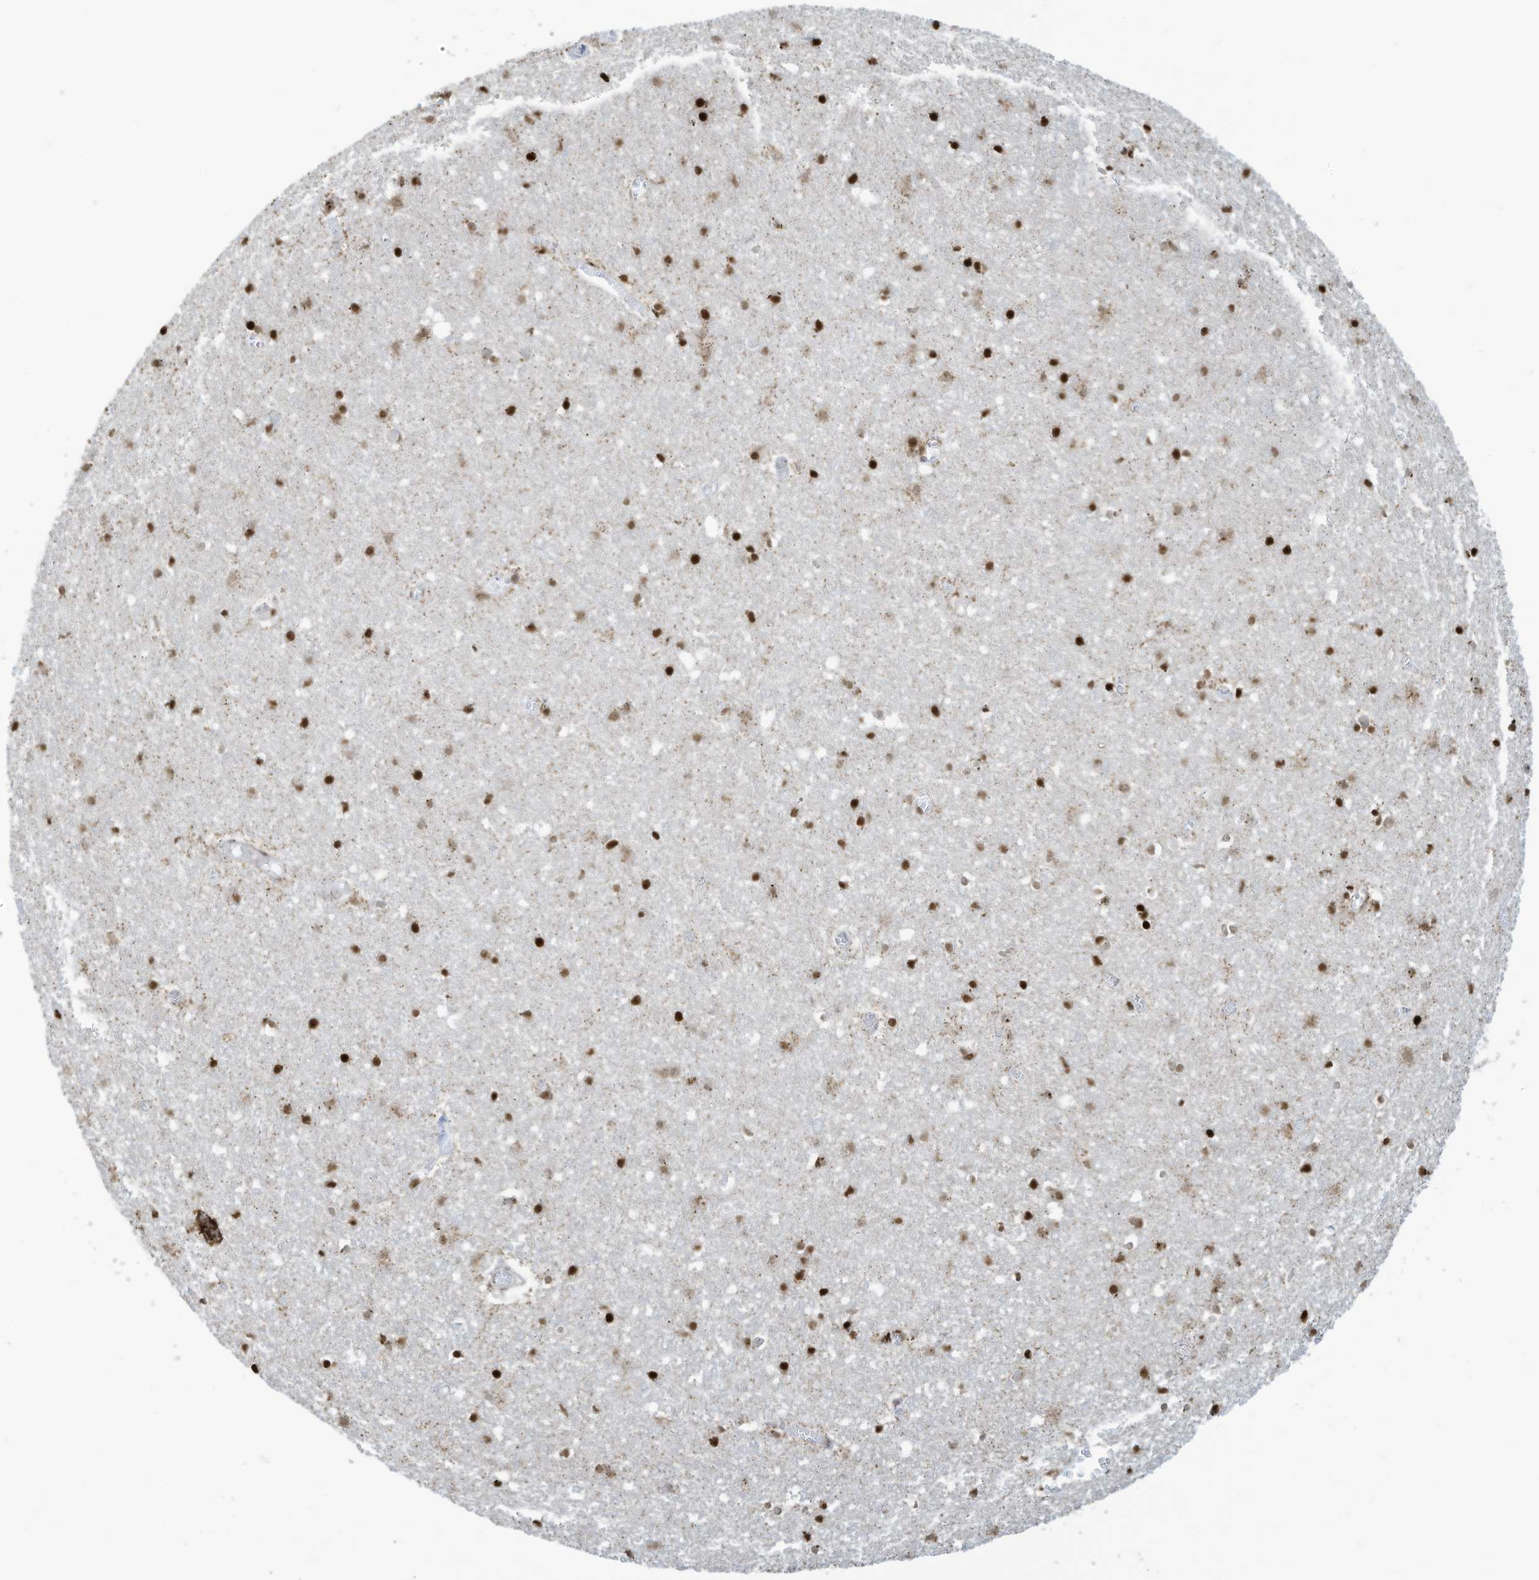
{"staining": {"intensity": "moderate", "quantity": "25%-75%", "location": "nuclear"}, "tissue": "cerebral cortex", "cell_type": "Endothelial cells", "image_type": "normal", "snomed": [{"axis": "morphology", "description": "Normal tissue, NOS"}, {"axis": "topography", "description": "Cerebral cortex"}], "caption": "Brown immunohistochemical staining in benign cerebral cortex demonstrates moderate nuclear expression in approximately 25%-75% of endothelial cells.", "gene": "ADI1", "patient": {"sex": "female", "age": 64}}